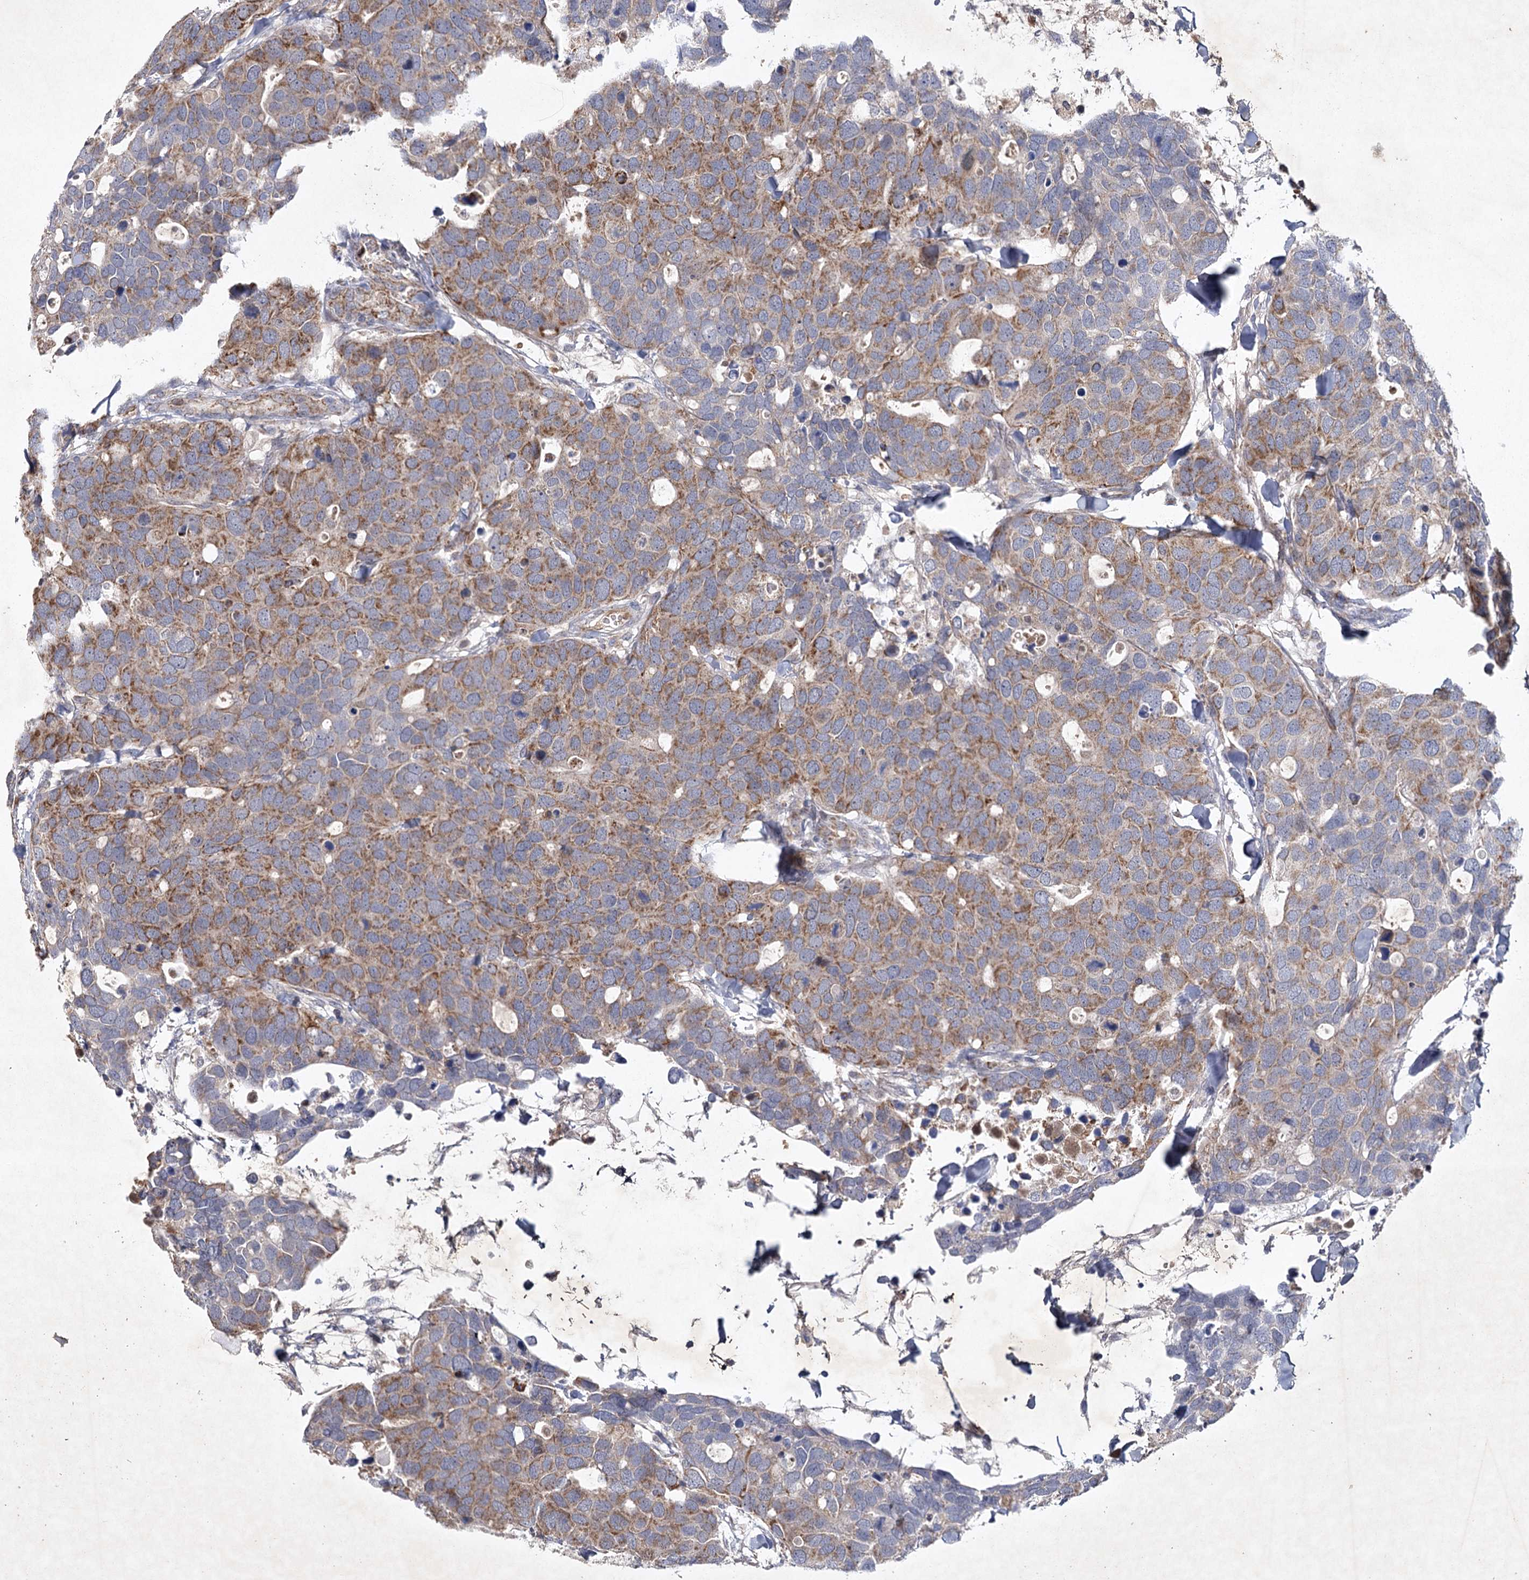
{"staining": {"intensity": "moderate", "quantity": ">75%", "location": "cytoplasmic/membranous"}, "tissue": "breast cancer", "cell_type": "Tumor cells", "image_type": "cancer", "snomed": [{"axis": "morphology", "description": "Duct carcinoma"}, {"axis": "topography", "description": "Breast"}], "caption": "DAB (3,3'-diaminobenzidine) immunohistochemical staining of breast cancer displays moderate cytoplasmic/membranous protein positivity in approximately >75% of tumor cells. Immunohistochemistry stains the protein of interest in brown and the nuclei are stained blue.", "gene": "MRPL44", "patient": {"sex": "female", "age": 83}}